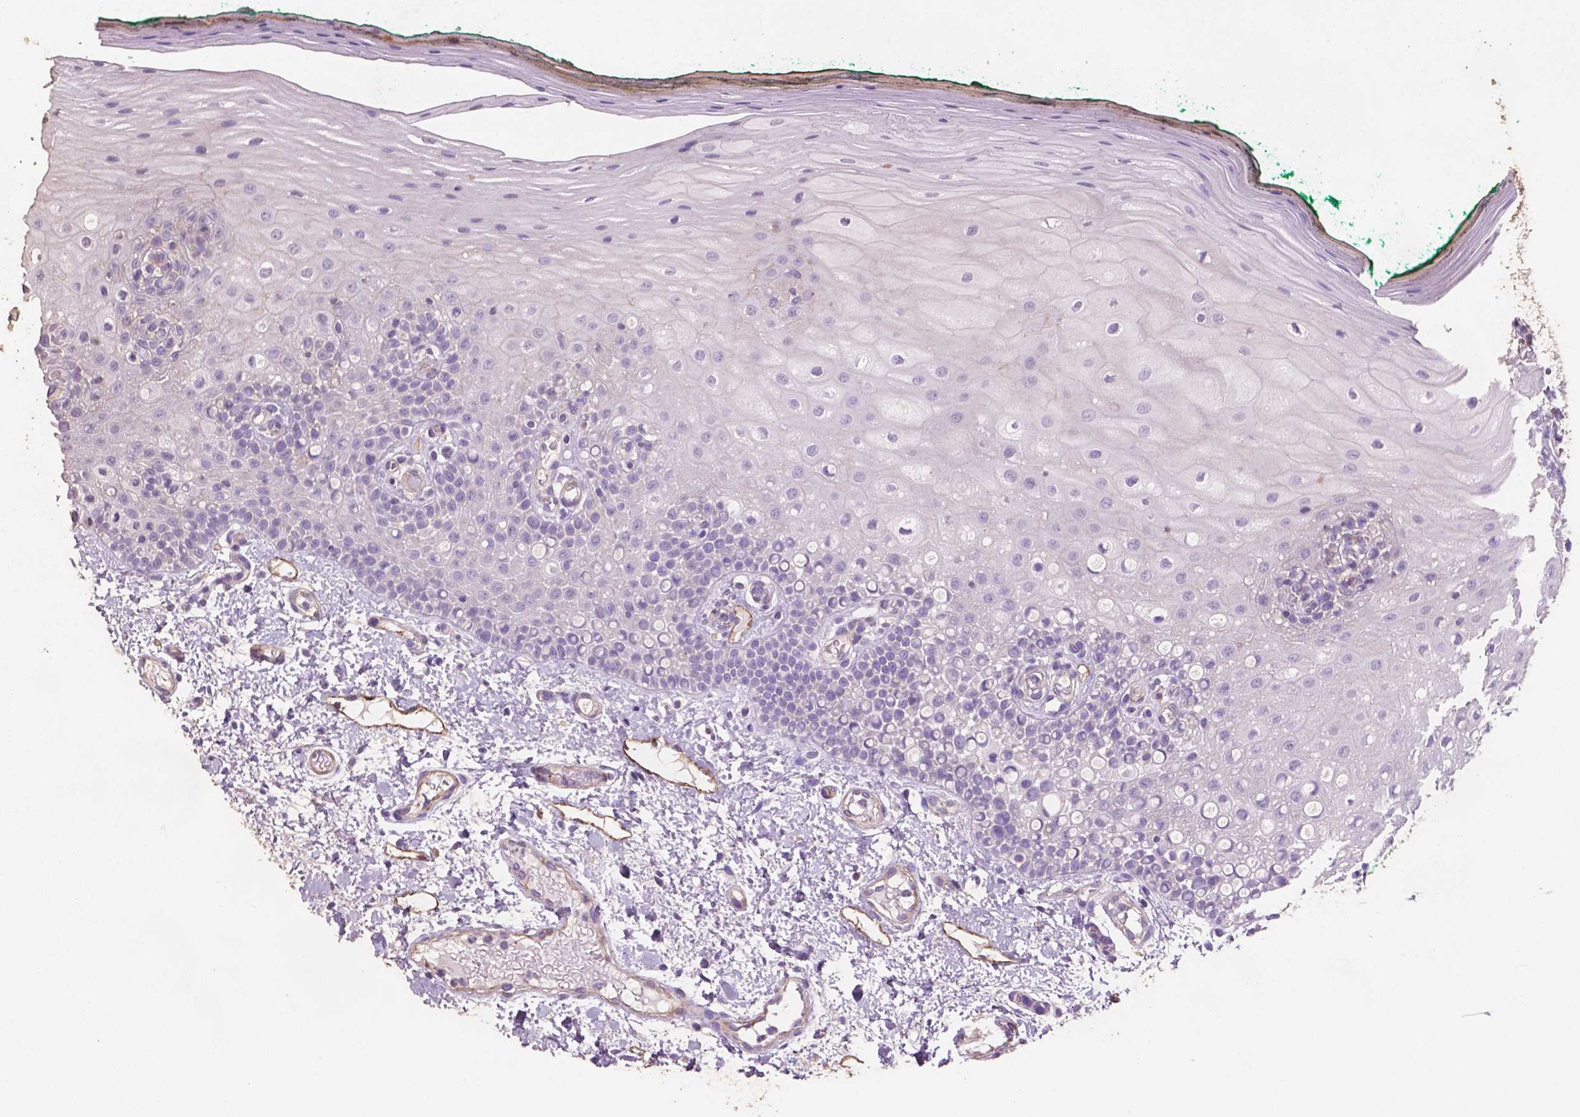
{"staining": {"intensity": "negative", "quantity": "none", "location": "none"}, "tissue": "oral mucosa", "cell_type": "Squamous epithelial cells", "image_type": "normal", "snomed": [{"axis": "morphology", "description": "Normal tissue, NOS"}, {"axis": "topography", "description": "Oral tissue"}], "caption": "The image demonstrates no staining of squamous epithelial cells in normal oral mucosa.", "gene": "COMMD4", "patient": {"sex": "female", "age": 83}}